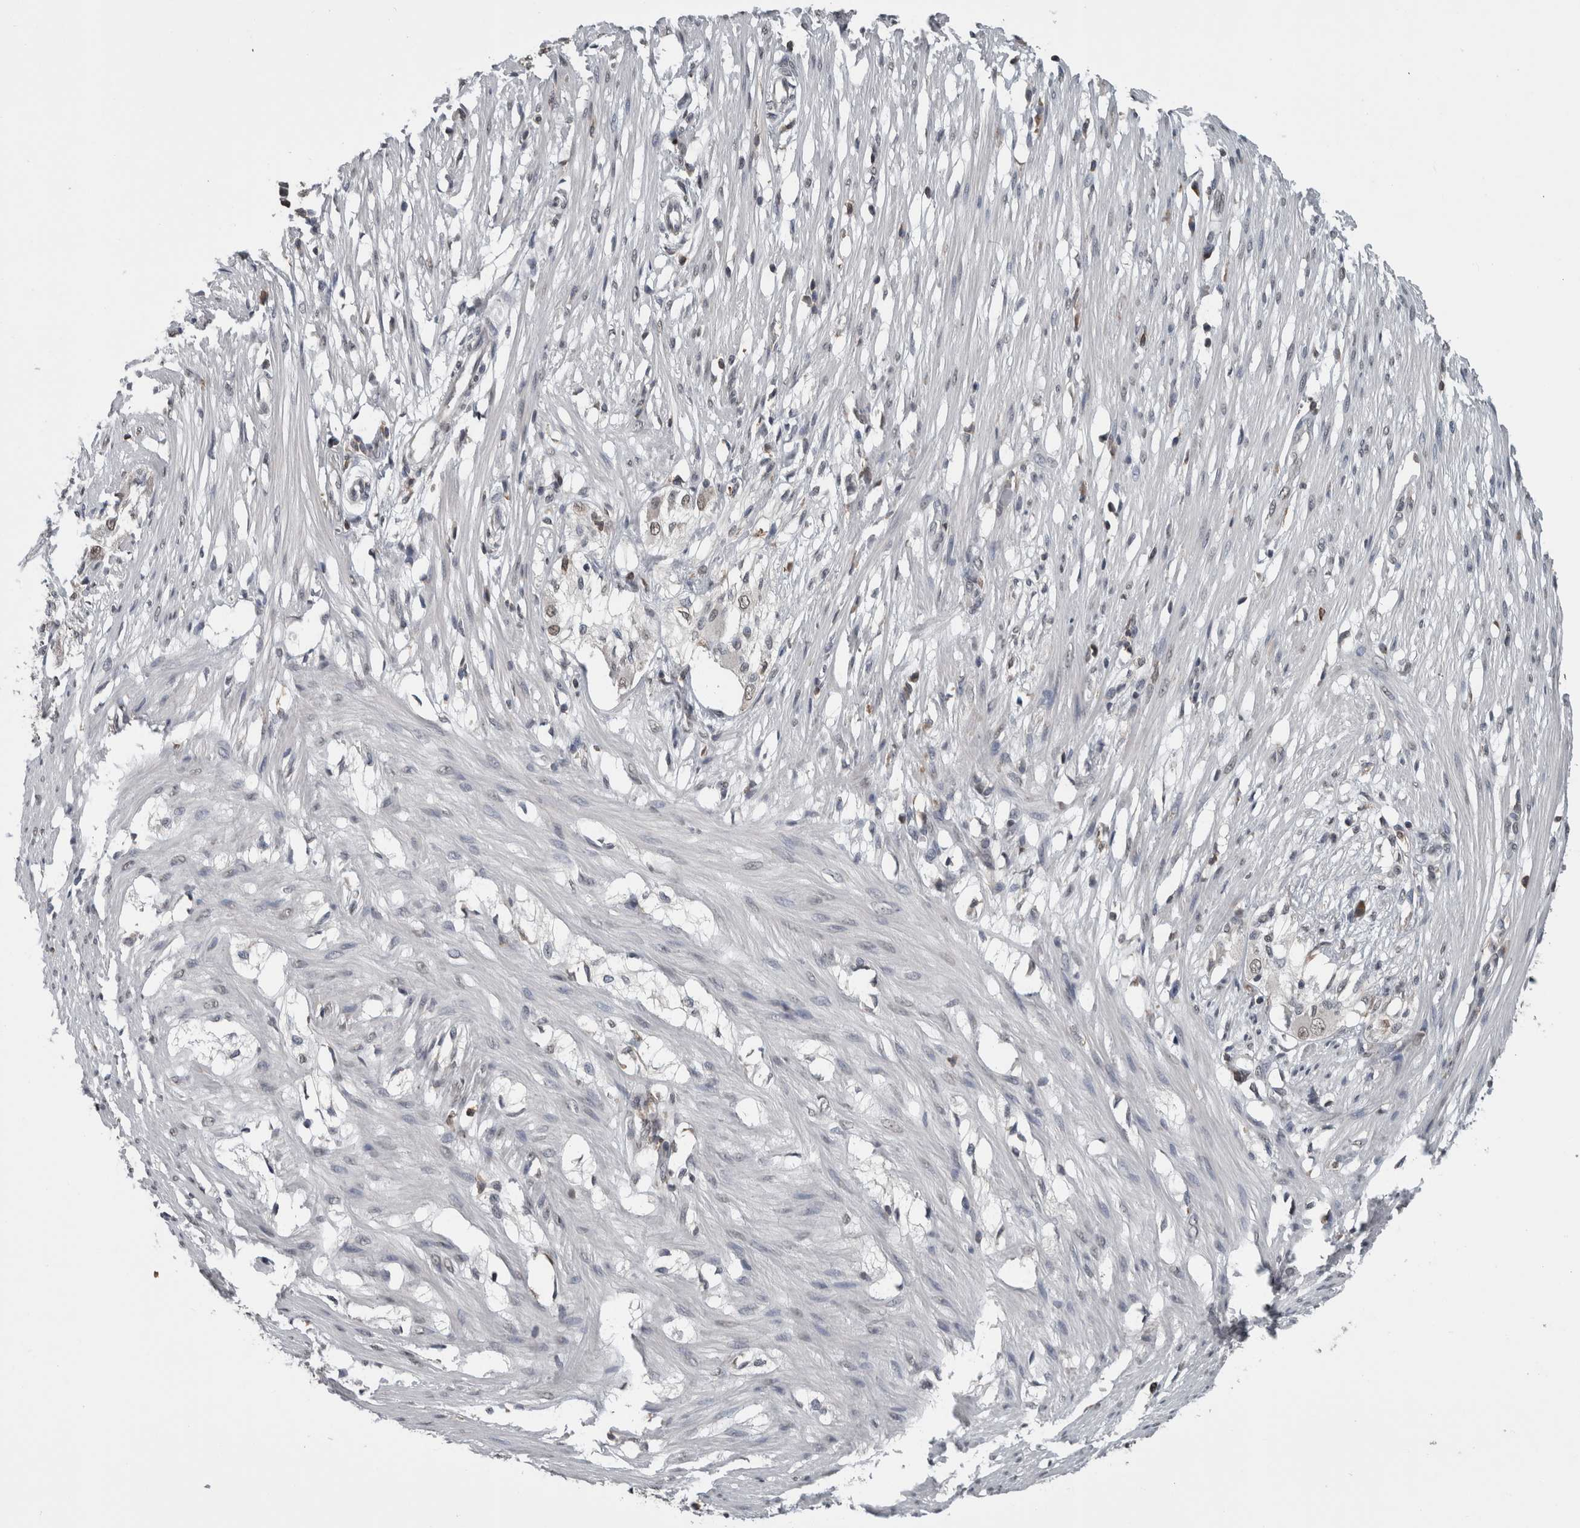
{"staining": {"intensity": "negative", "quantity": "none", "location": "none"}, "tissue": "smooth muscle", "cell_type": "Smooth muscle cells", "image_type": "normal", "snomed": [{"axis": "morphology", "description": "Normal tissue, NOS"}, {"axis": "morphology", "description": "Adenocarcinoma, NOS"}, {"axis": "topography", "description": "Smooth muscle"}, {"axis": "topography", "description": "Colon"}], "caption": "This is a histopathology image of immunohistochemistry (IHC) staining of normal smooth muscle, which shows no staining in smooth muscle cells. Nuclei are stained in blue.", "gene": "MAFF", "patient": {"sex": "male", "age": 14}}